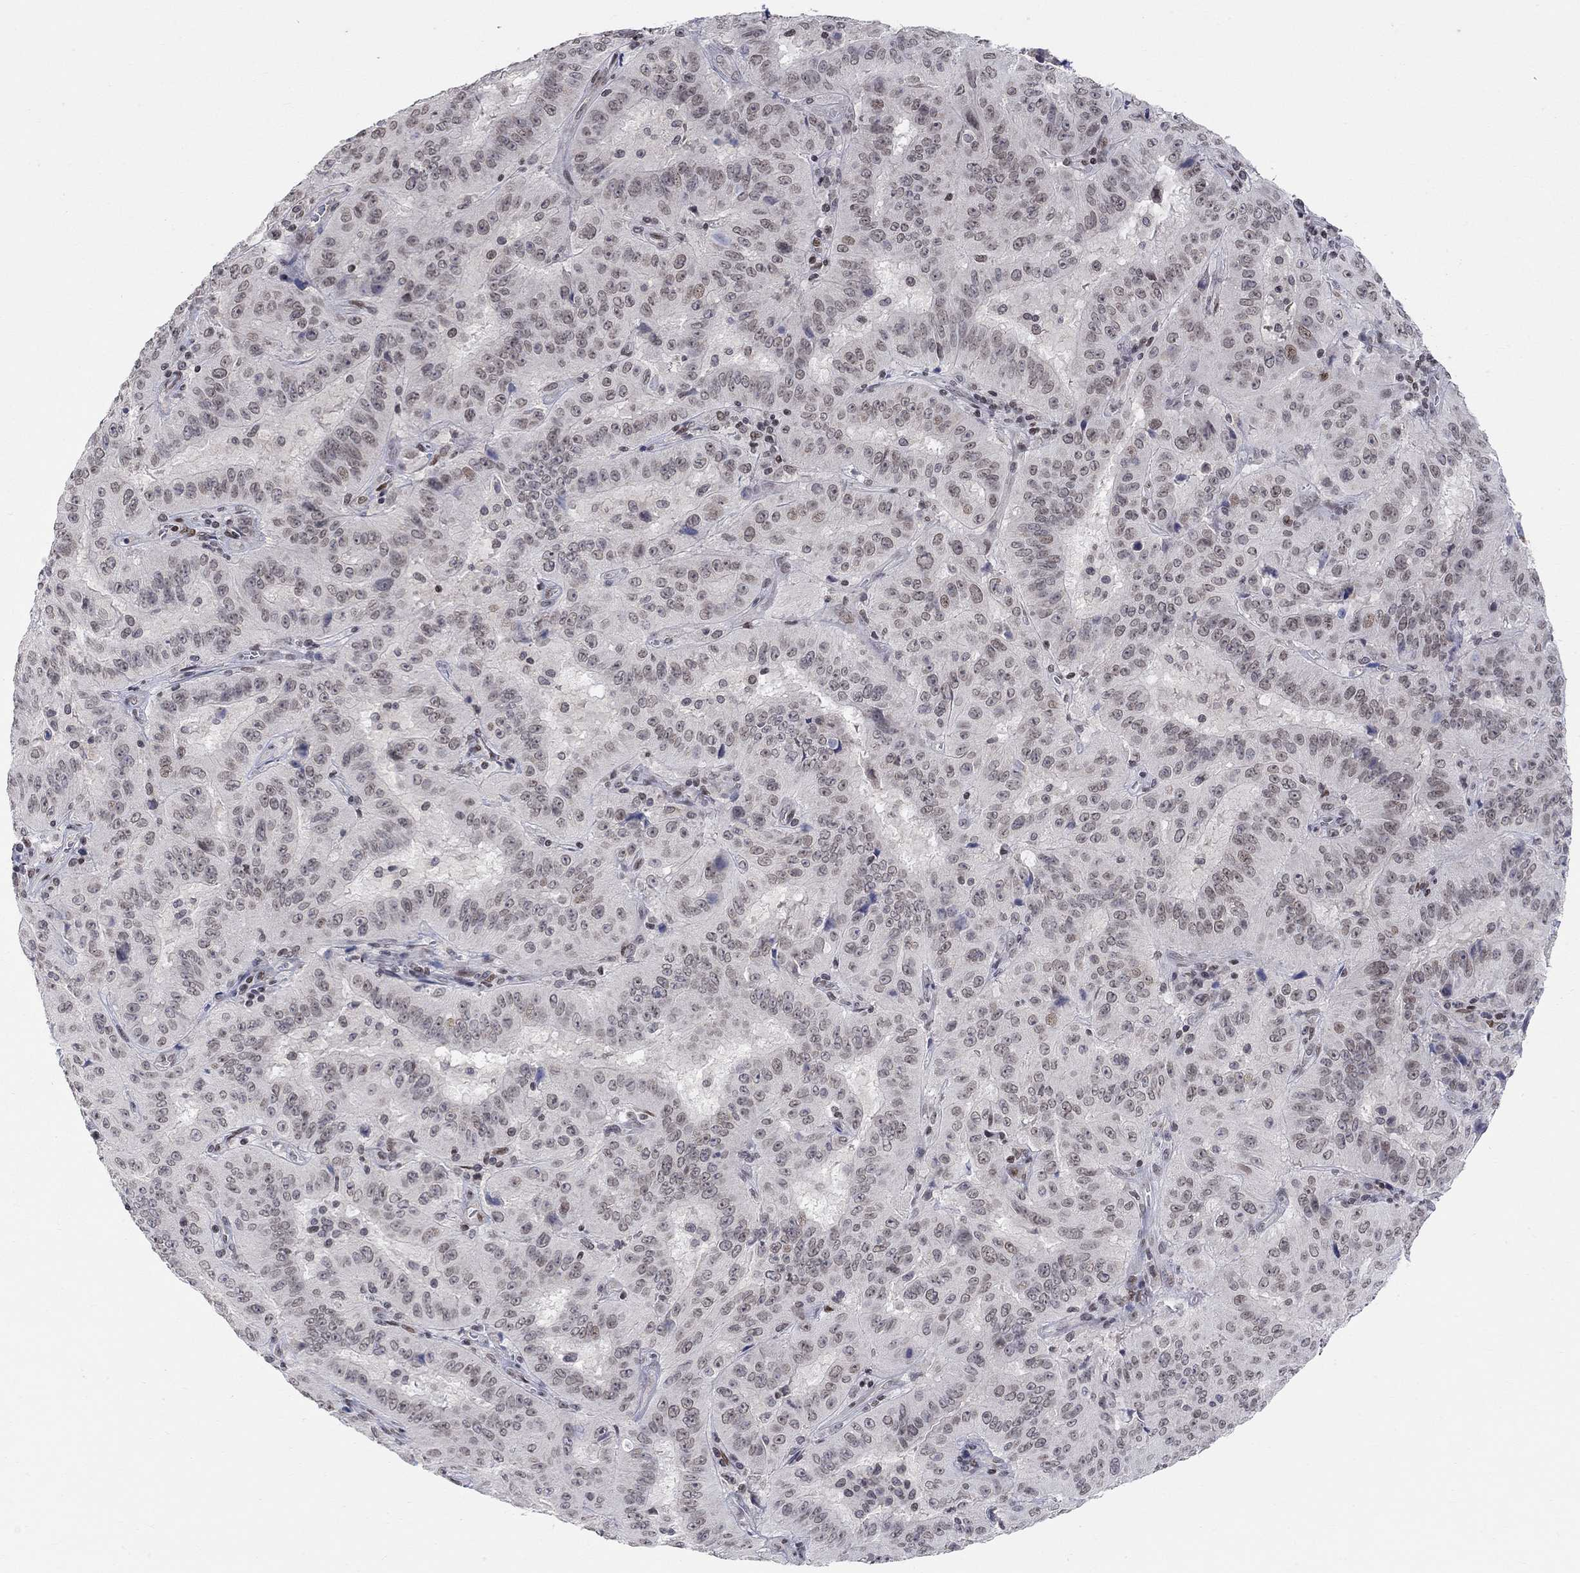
{"staining": {"intensity": "negative", "quantity": "none", "location": "none"}, "tissue": "pancreatic cancer", "cell_type": "Tumor cells", "image_type": "cancer", "snomed": [{"axis": "morphology", "description": "Adenocarcinoma, NOS"}, {"axis": "topography", "description": "Pancreas"}], "caption": "Pancreatic cancer (adenocarcinoma) stained for a protein using IHC shows no positivity tumor cells.", "gene": "KLF12", "patient": {"sex": "male", "age": 63}}